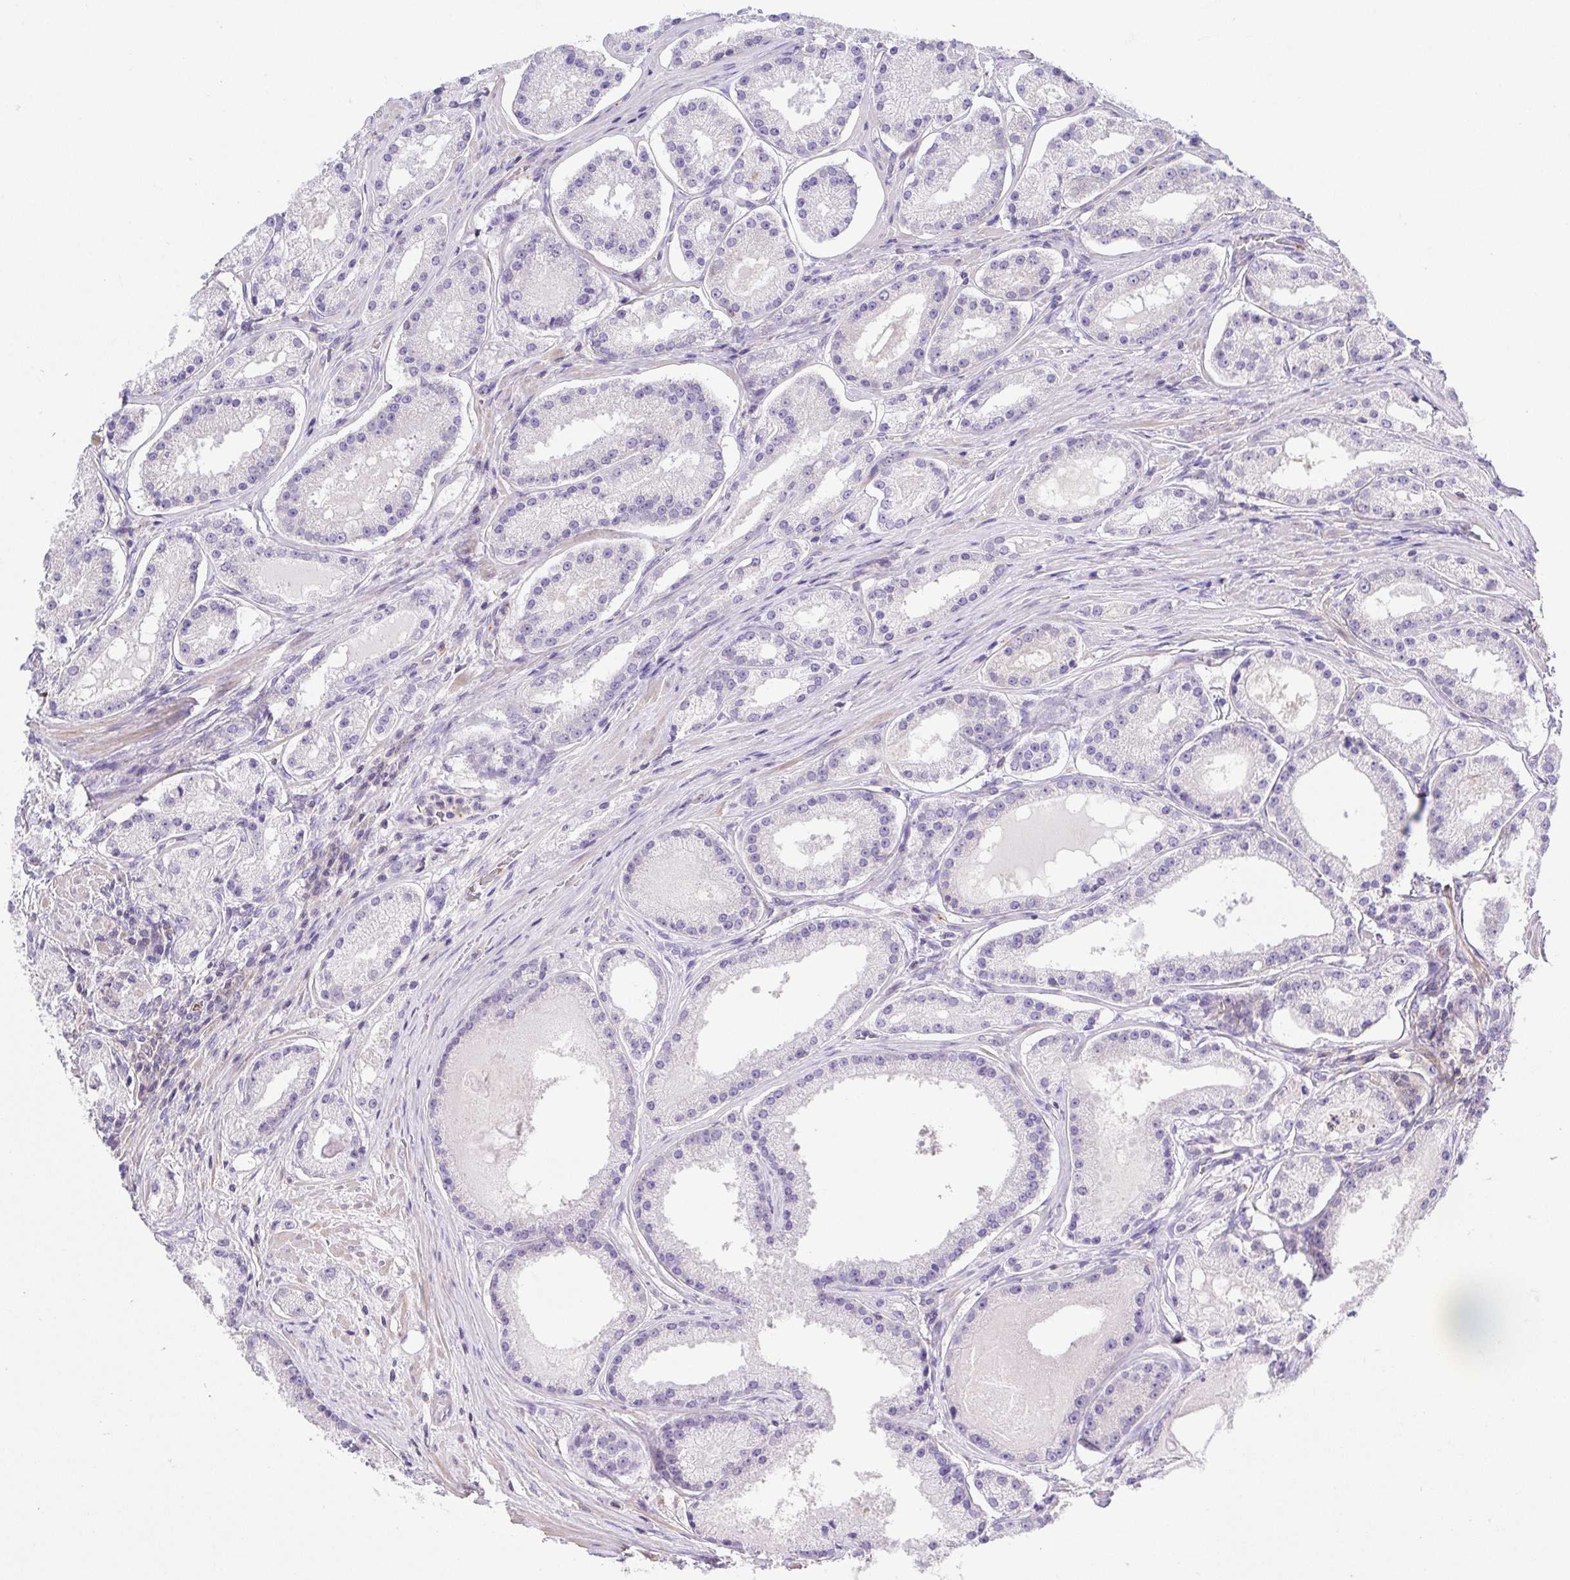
{"staining": {"intensity": "negative", "quantity": "none", "location": "none"}, "tissue": "prostate cancer", "cell_type": "Tumor cells", "image_type": "cancer", "snomed": [{"axis": "morphology", "description": "Adenocarcinoma, Low grade"}, {"axis": "topography", "description": "Prostate"}], "caption": "An immunohistochemistry photomicrograph of prostate cancer (adenocarcinoma (low-grade)) is shown. There is no staining in tumor cells of prostate cancer (adenocarcinoma (low-grade)).", "gene": "PRR14L", "patient": {"sex": "male", "age": 57}}